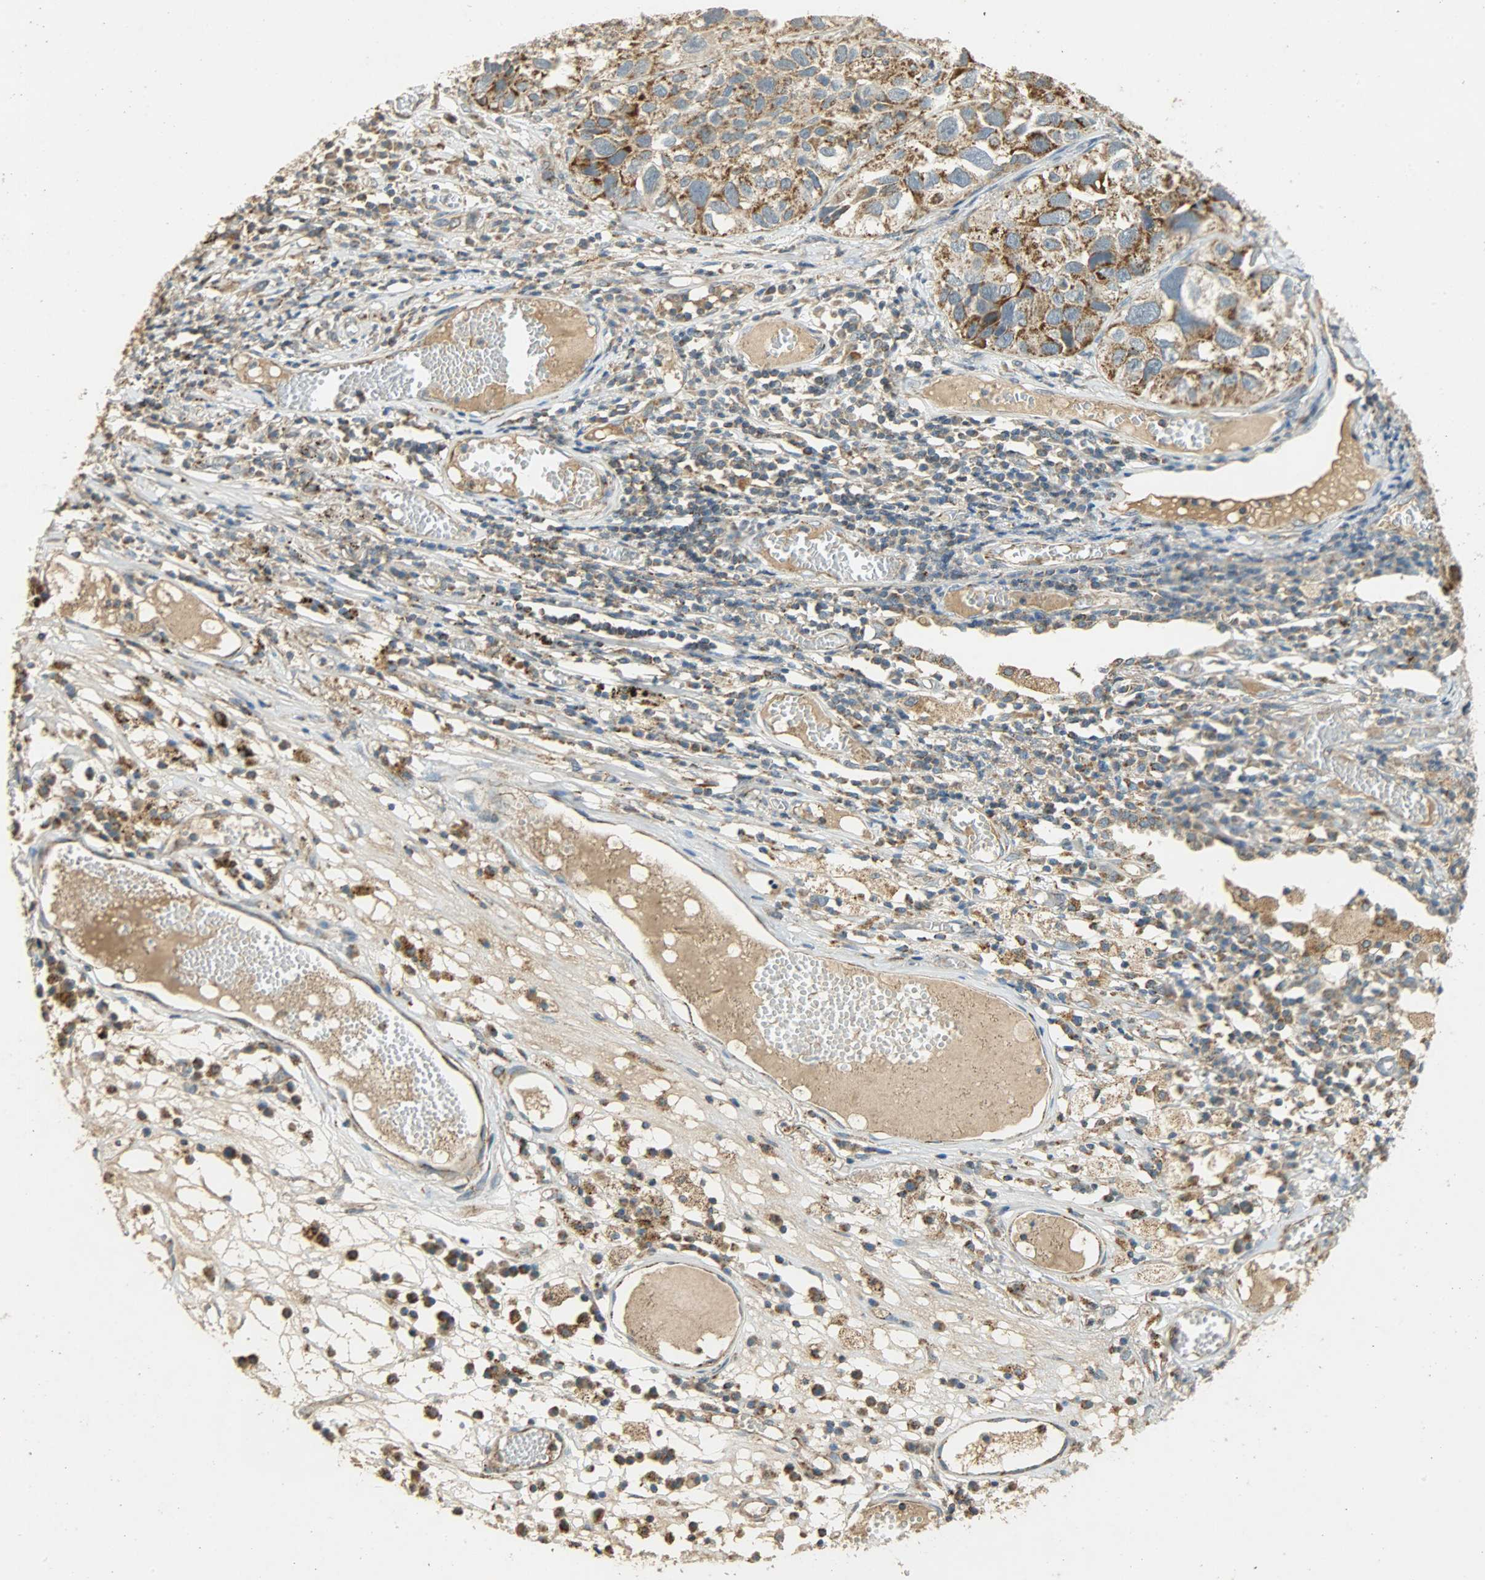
{"staining": {"intensity": "moderate", "quantity": ">75%", "location": "cytoplasmic/membranous"}, "tissue": "lung cancer", "cell_type": "Tumor cells", "image_type": "cancer", "snomed": [{"axis": "morphology", "description": "Squamous cell carcinoma, NOS"}, {"axis": "topography", "description": "Lung"}], "caption": "Protein expression analysis of lung squamous cell carcinoma displays moderate cytoplasmic/membranous expression in approximately >75% of tumor cells.", "gene": "HDHD5", "patient": {"sex": "male", "age": 71}}